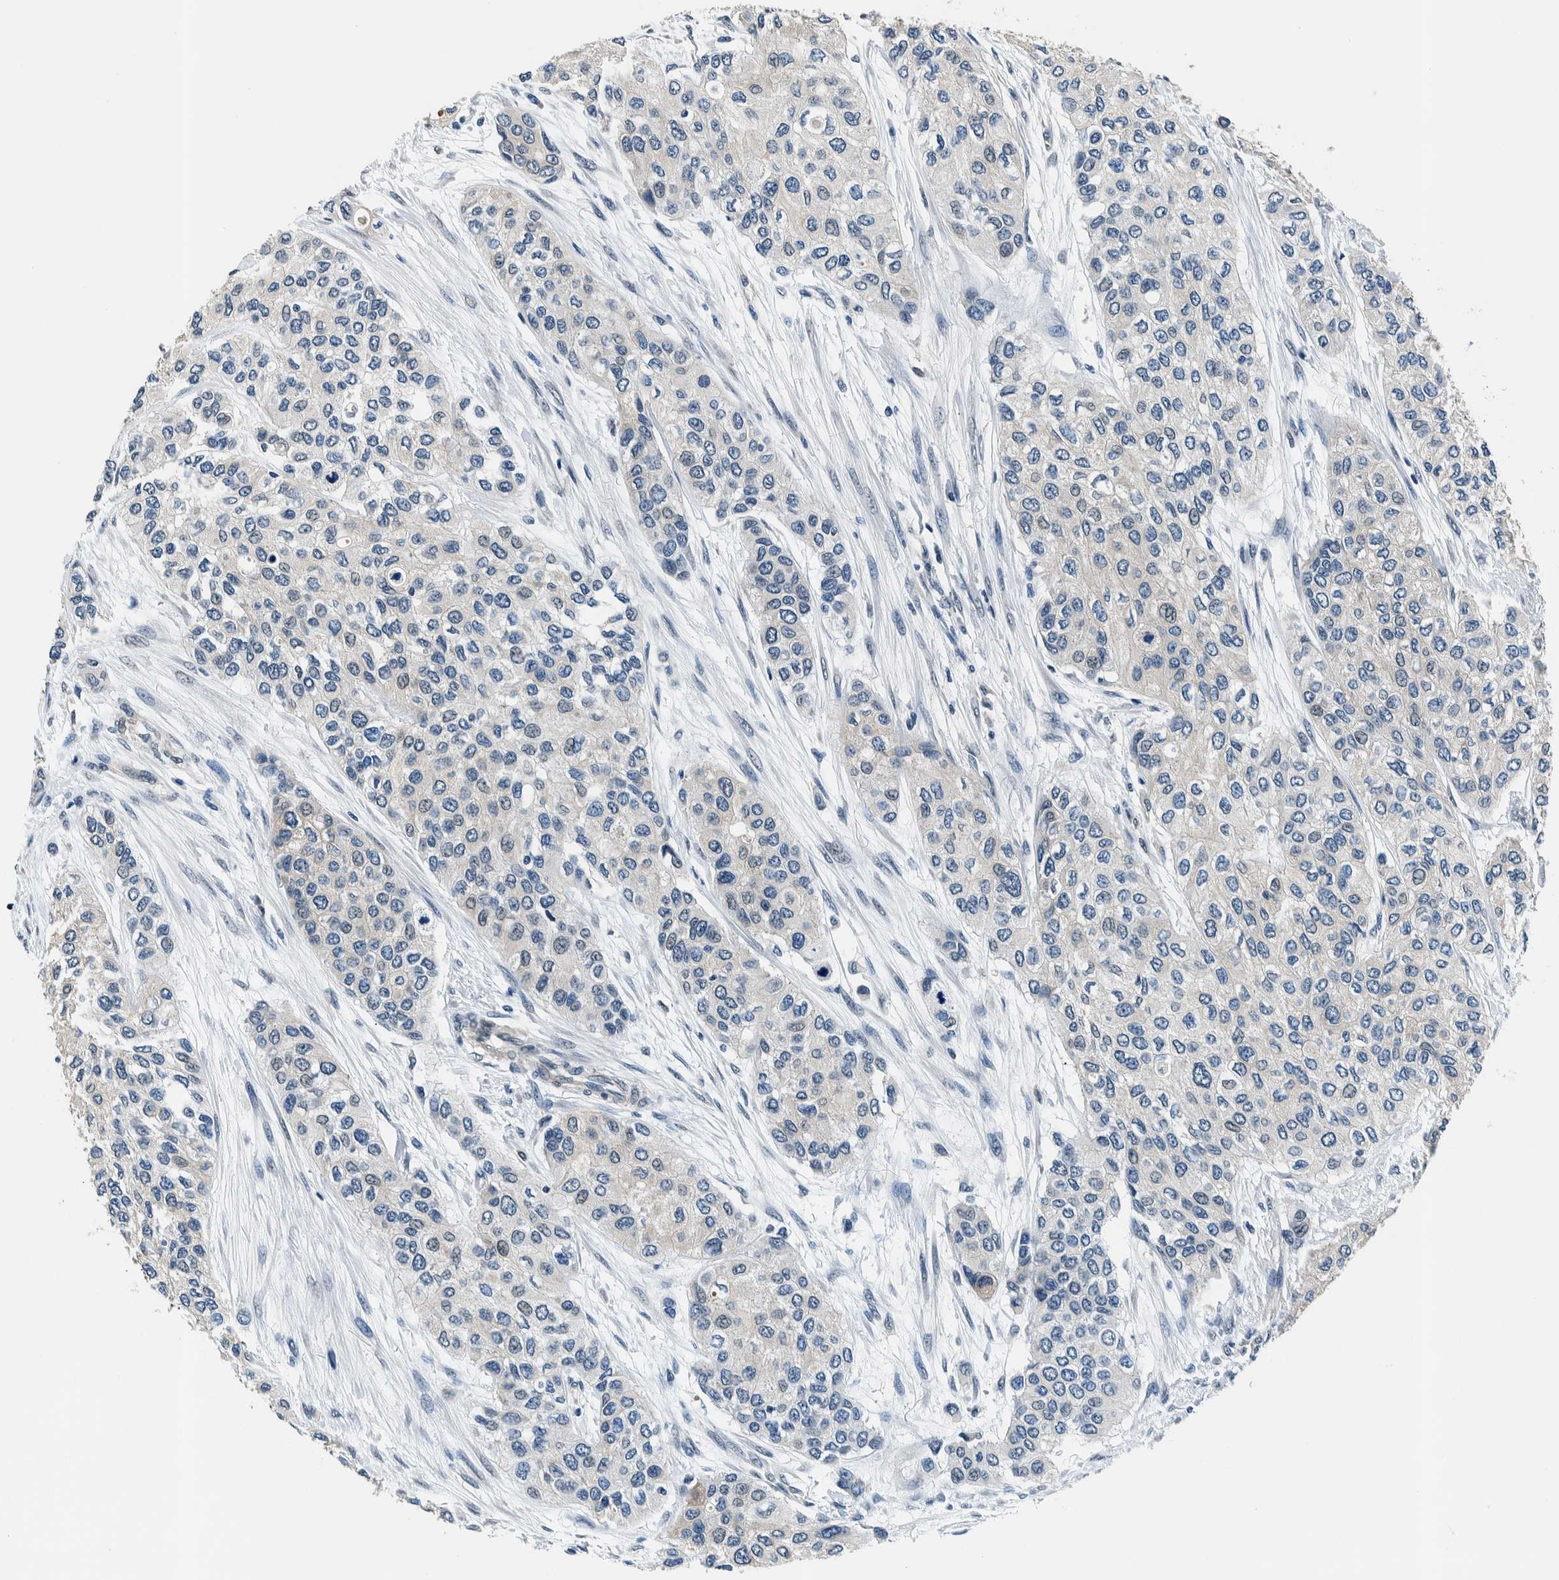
{"staining": {"intensity": "negative", "quantity": "none", "location": "none"}, "tissue": "urothelial cancer", "cell_type": "Tumor cells", "image_type": "cancer", "snomed": [{"axis": "morphology", "description": "Urothelial carcinoma, High grade"}, {"axis": "topography", "description": "Urinary bladder"}], "caption": "Immunohistochemistry (IHC) micrograph of urothelial cancer stained for a protein (brown), which displays no staining in tumor cells.", "gene": "NIBAN2", "patient": {"sex": "female", "age": 56}}